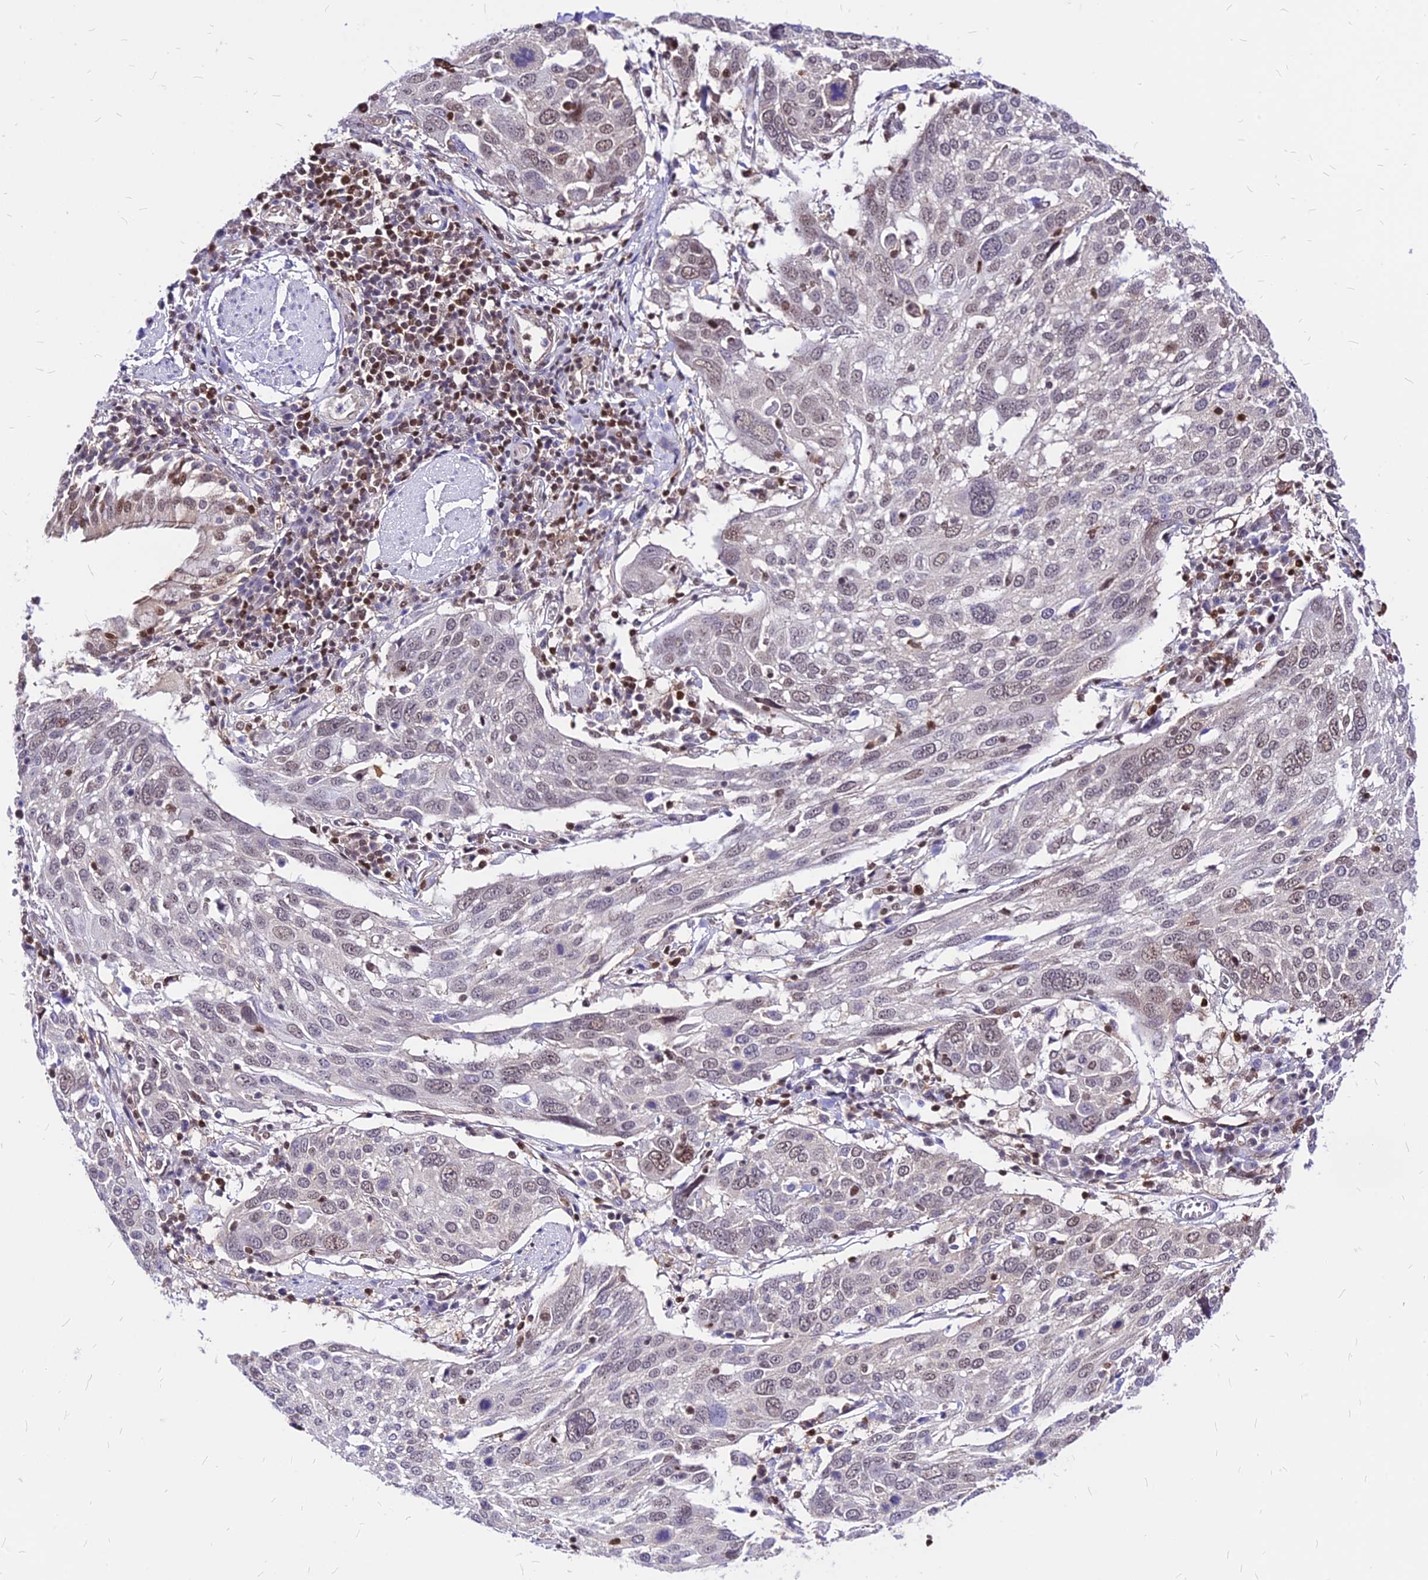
{"staining": {"intensity": "weak", "quantity": "25%-75%", "location": "nuclear"}, "tissue": "lung cancer", "cell_type": "Tumor cells", "image_type": "cancer", "snomed": [{"axis": "morphology", "description": "Squamous cell carcinoma, NOS"}, {"axis": "topography", "description": "Lung"}], "caption": "Immunohistochemistry of squamous cell carcinoma (lung) displays low levels of weak nuclear expression in approximately 25%-75% of tumor cells. (Brightfield microscopy of DAB IHC at high magnification).", "gene": "PAXX", "patient": {"sex": "male", "age": 65}}